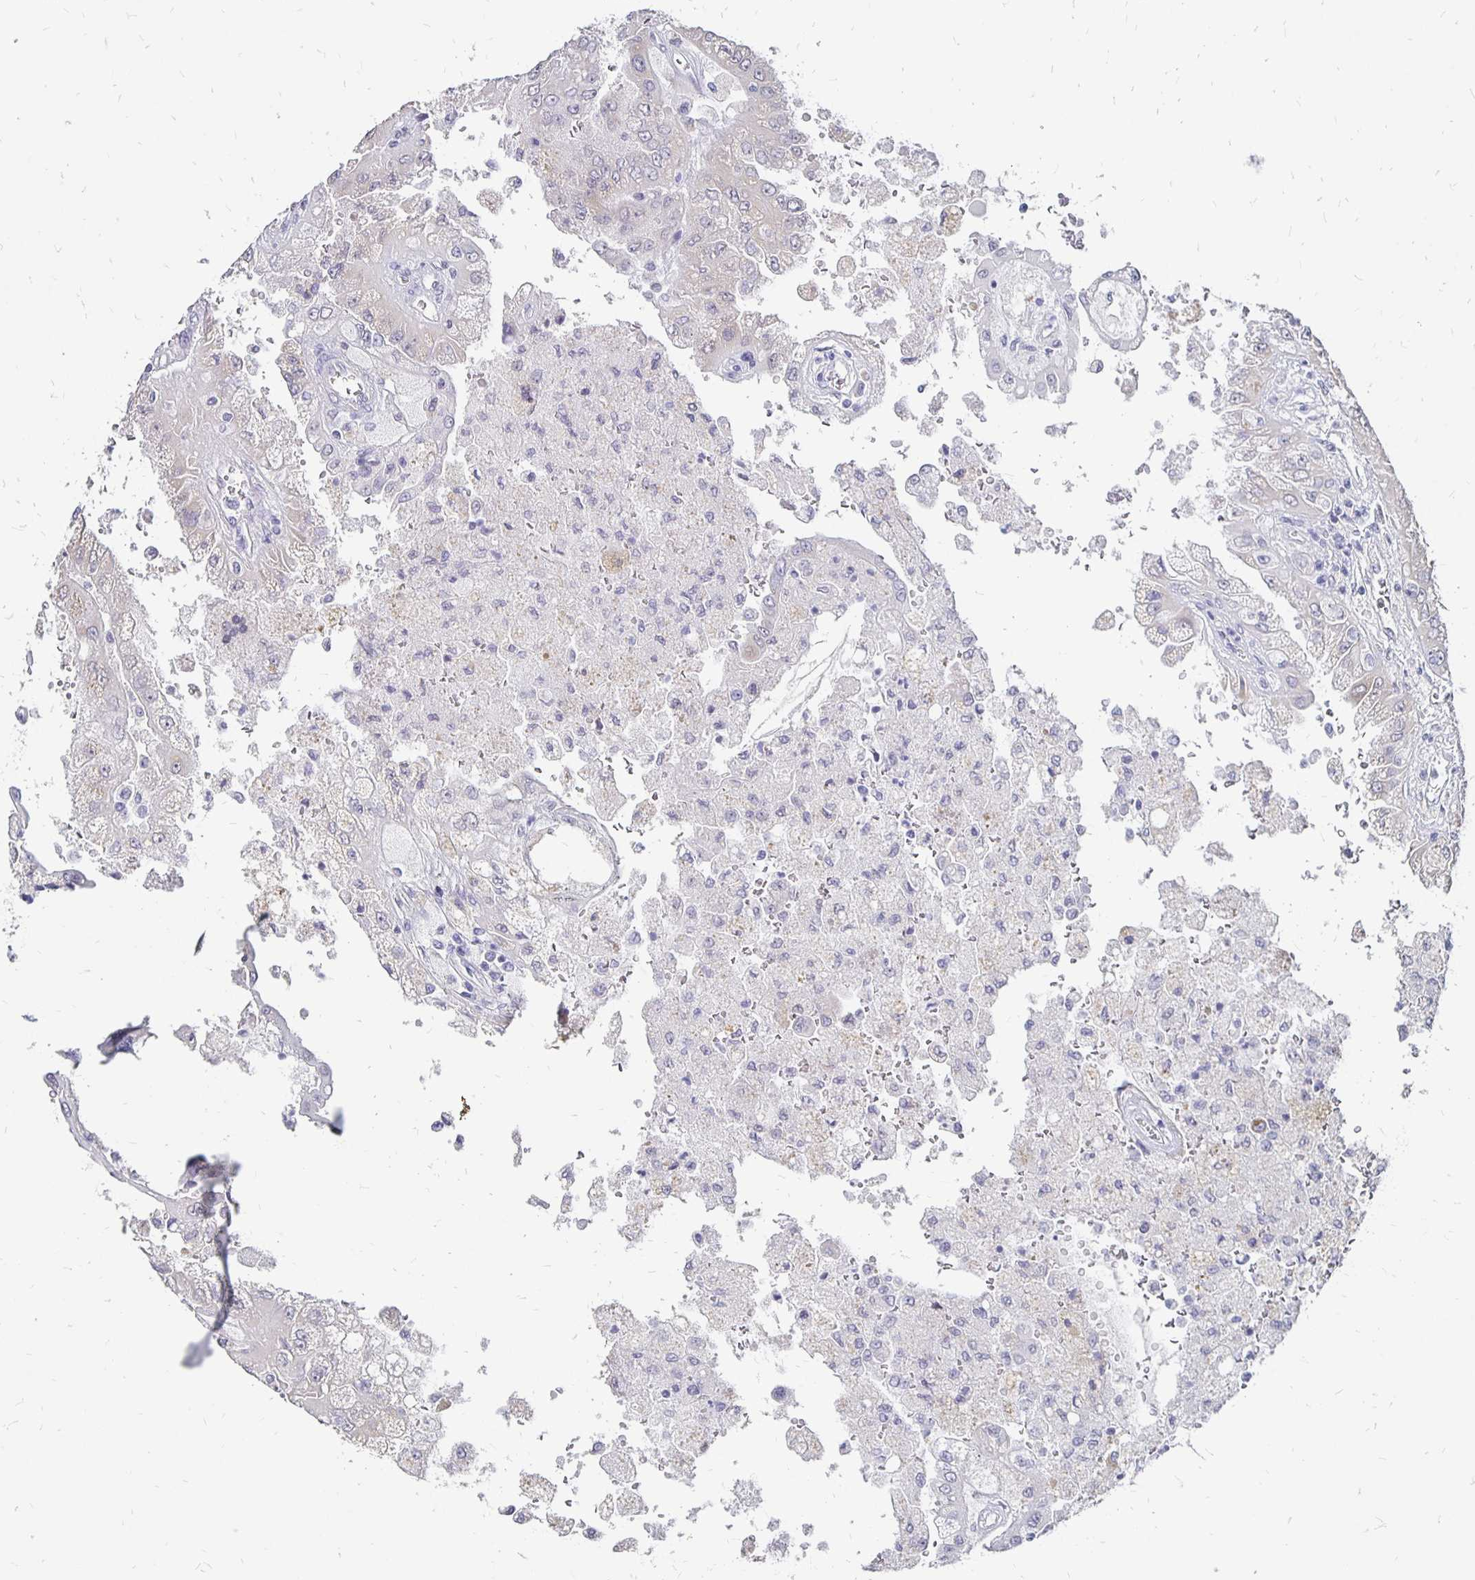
{"staining": {"intensity": "negative", "quantity": "none", "location": "none"}, "tissue": "renal cancer", "cell_type": "Tumor cells", "image_type": "cancer", "snomed": [{"axis": "morphology", "description": "Adenocarcinoma, NOS"}, {"axis": "topography", "description": "Kidney"}], "caption": "Human renal adenocarcinoma stained for a protein using immunohistochemistry exhibits no positivity in tumor cells.", "gene": "ATOSB", "patient": {"sex": "male", "age": 58}}